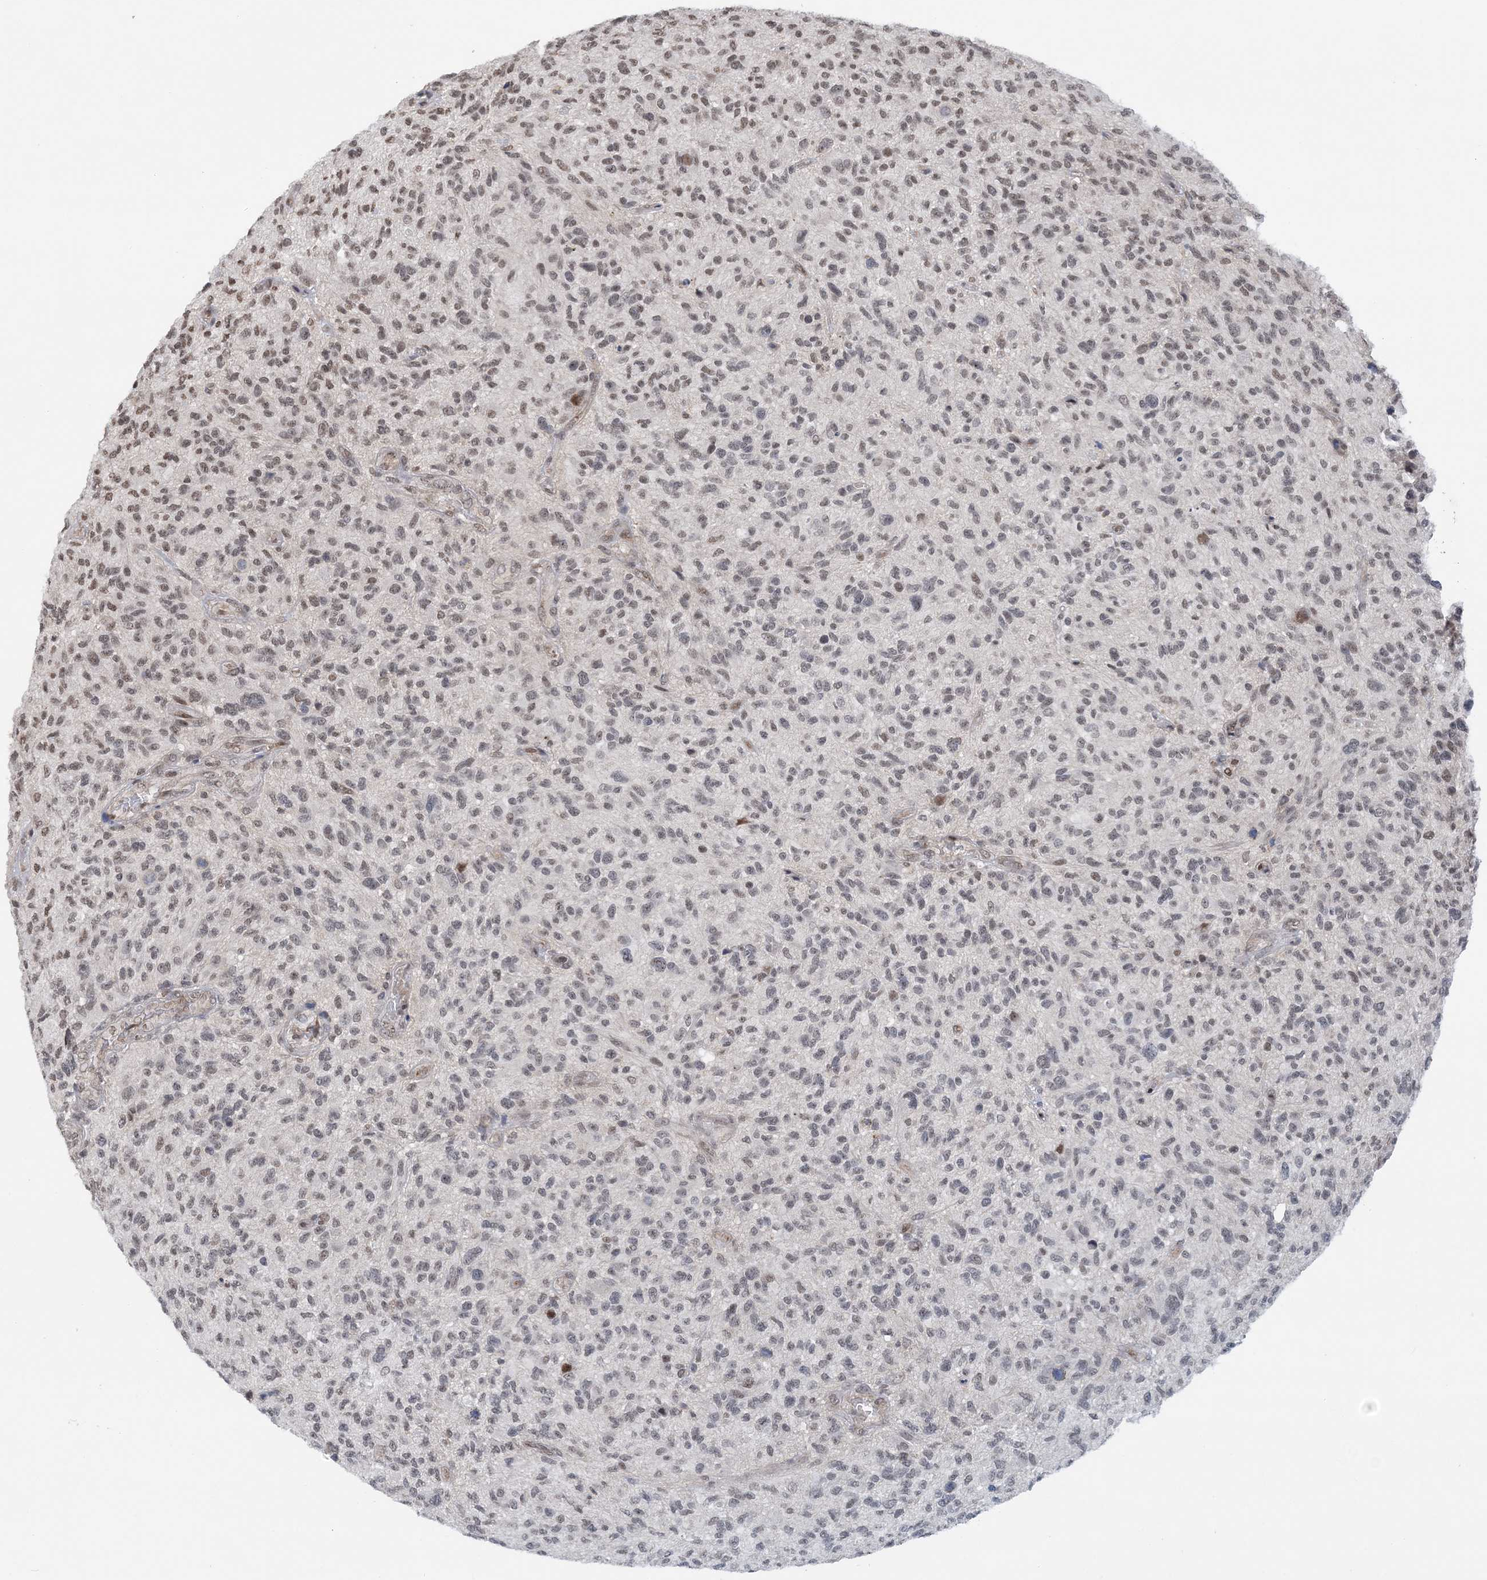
{"staining": {"intensity": "weak", "quantity": ">75%", "location": "nuclear"}, "tissue": "glioma", "cell_type": "Tumor cells", "image_type": "cancer", "snomed": [{"axis": "morphology", "description": "Glioma, malignant, High grade"}, {"axis": "topography", "description": "Brain"}], "caption": "Weak nuclear positivity is seen in approximately >75% of tumor cells in malignant glioma (high-grade).", "gene": "CCDC152", "patient": {"sex": "male", "age": 47}}